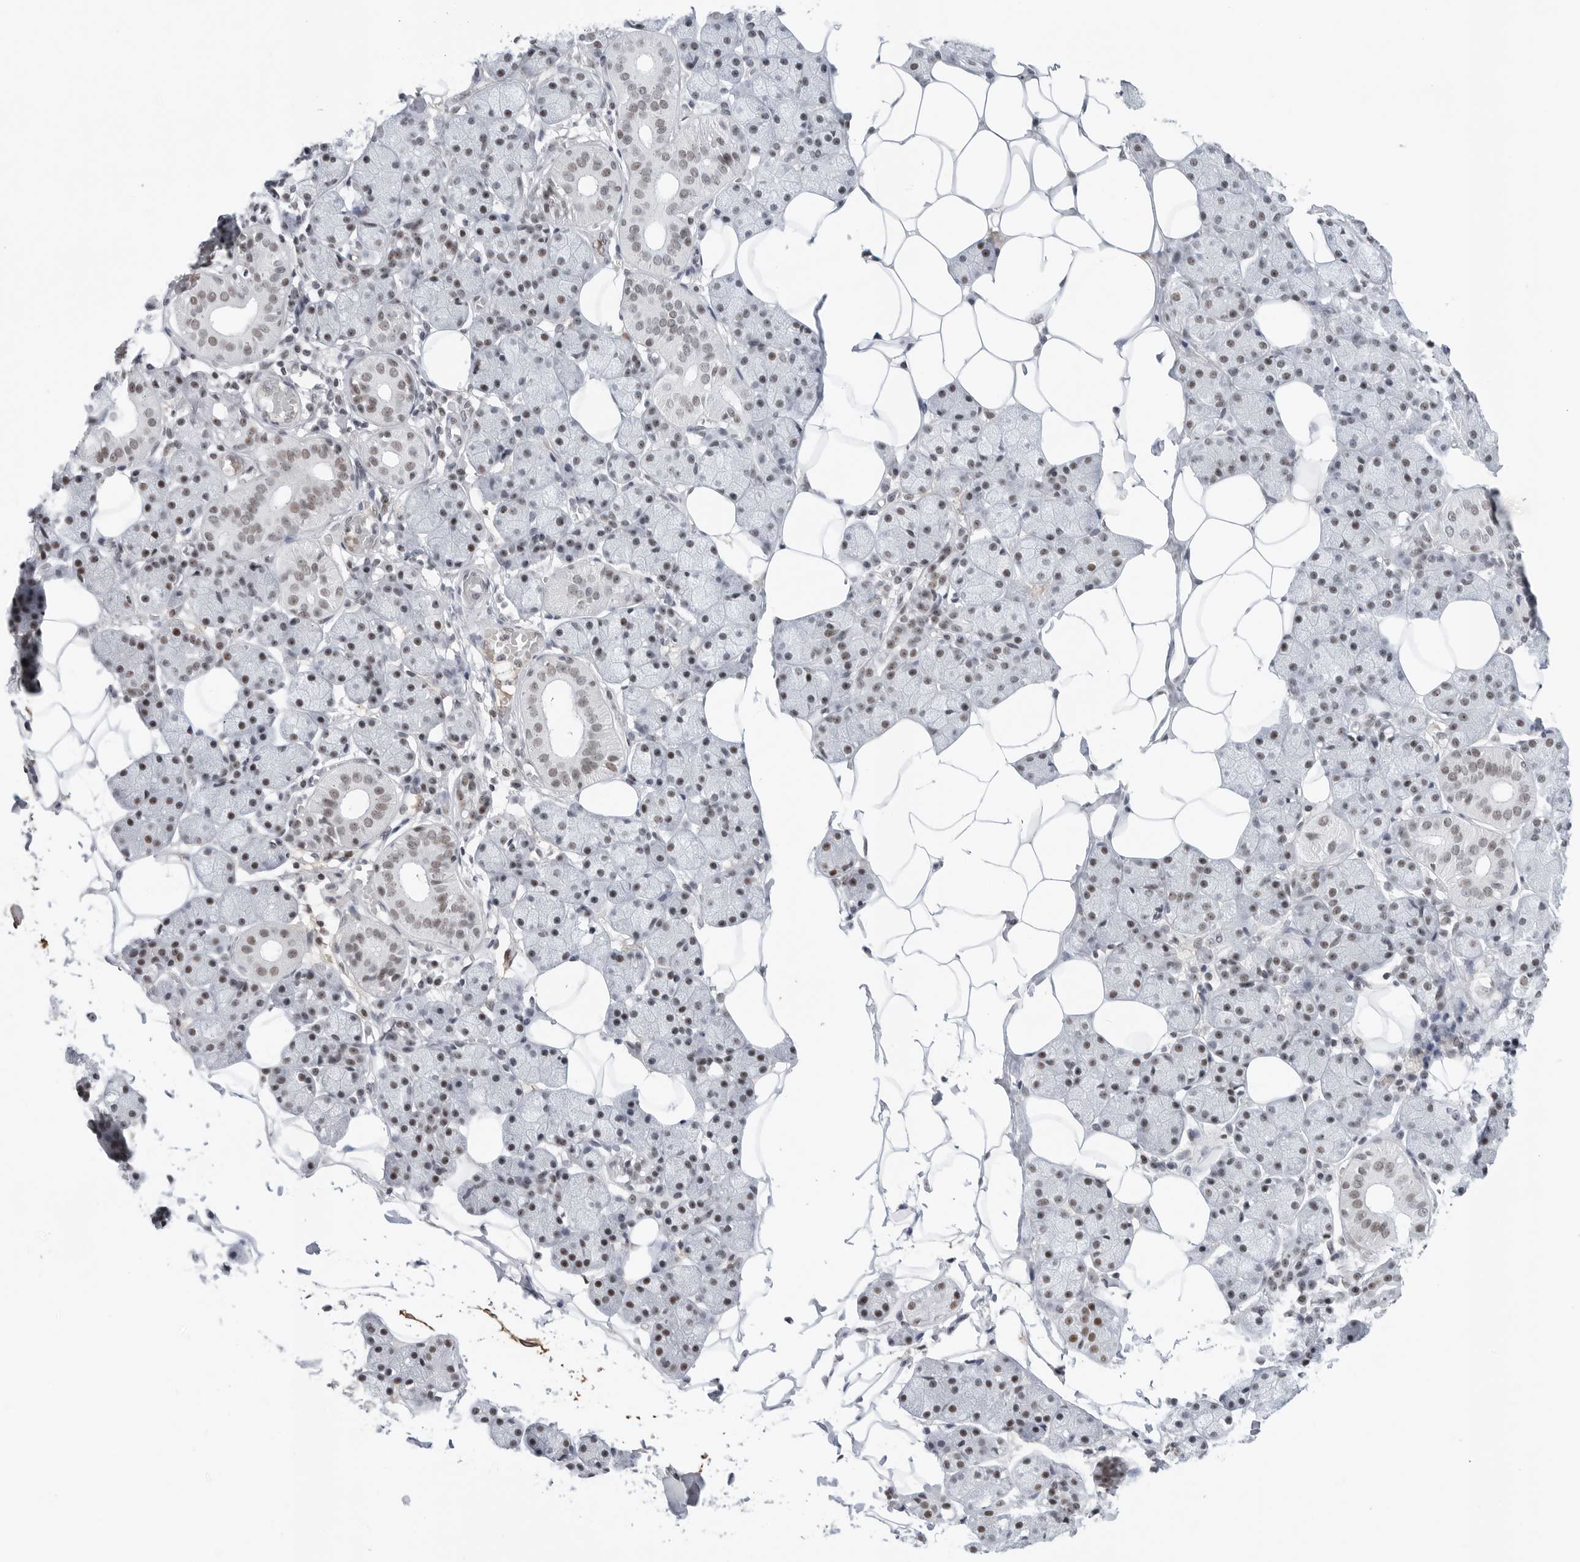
{"staining": {"intensity": "moderate", "quantity": "<25%", "location": "nuclear"}, "tissue": "salivary gland", "cell_type": "Glandular cells", "image_type": "normal", "snomed": [{"axis": "morphology", "description": "Normal tissue, NOS"}, {"axis": "topography", "description": "Salivary gland"}], "caption": "Glandular cells reveal low levels of moderate nuclear positivity in about <25% of cells in unremarkable human salivary gland.", "gene": "WRAP53", "patient": {"sex": "female", "age": 33}}